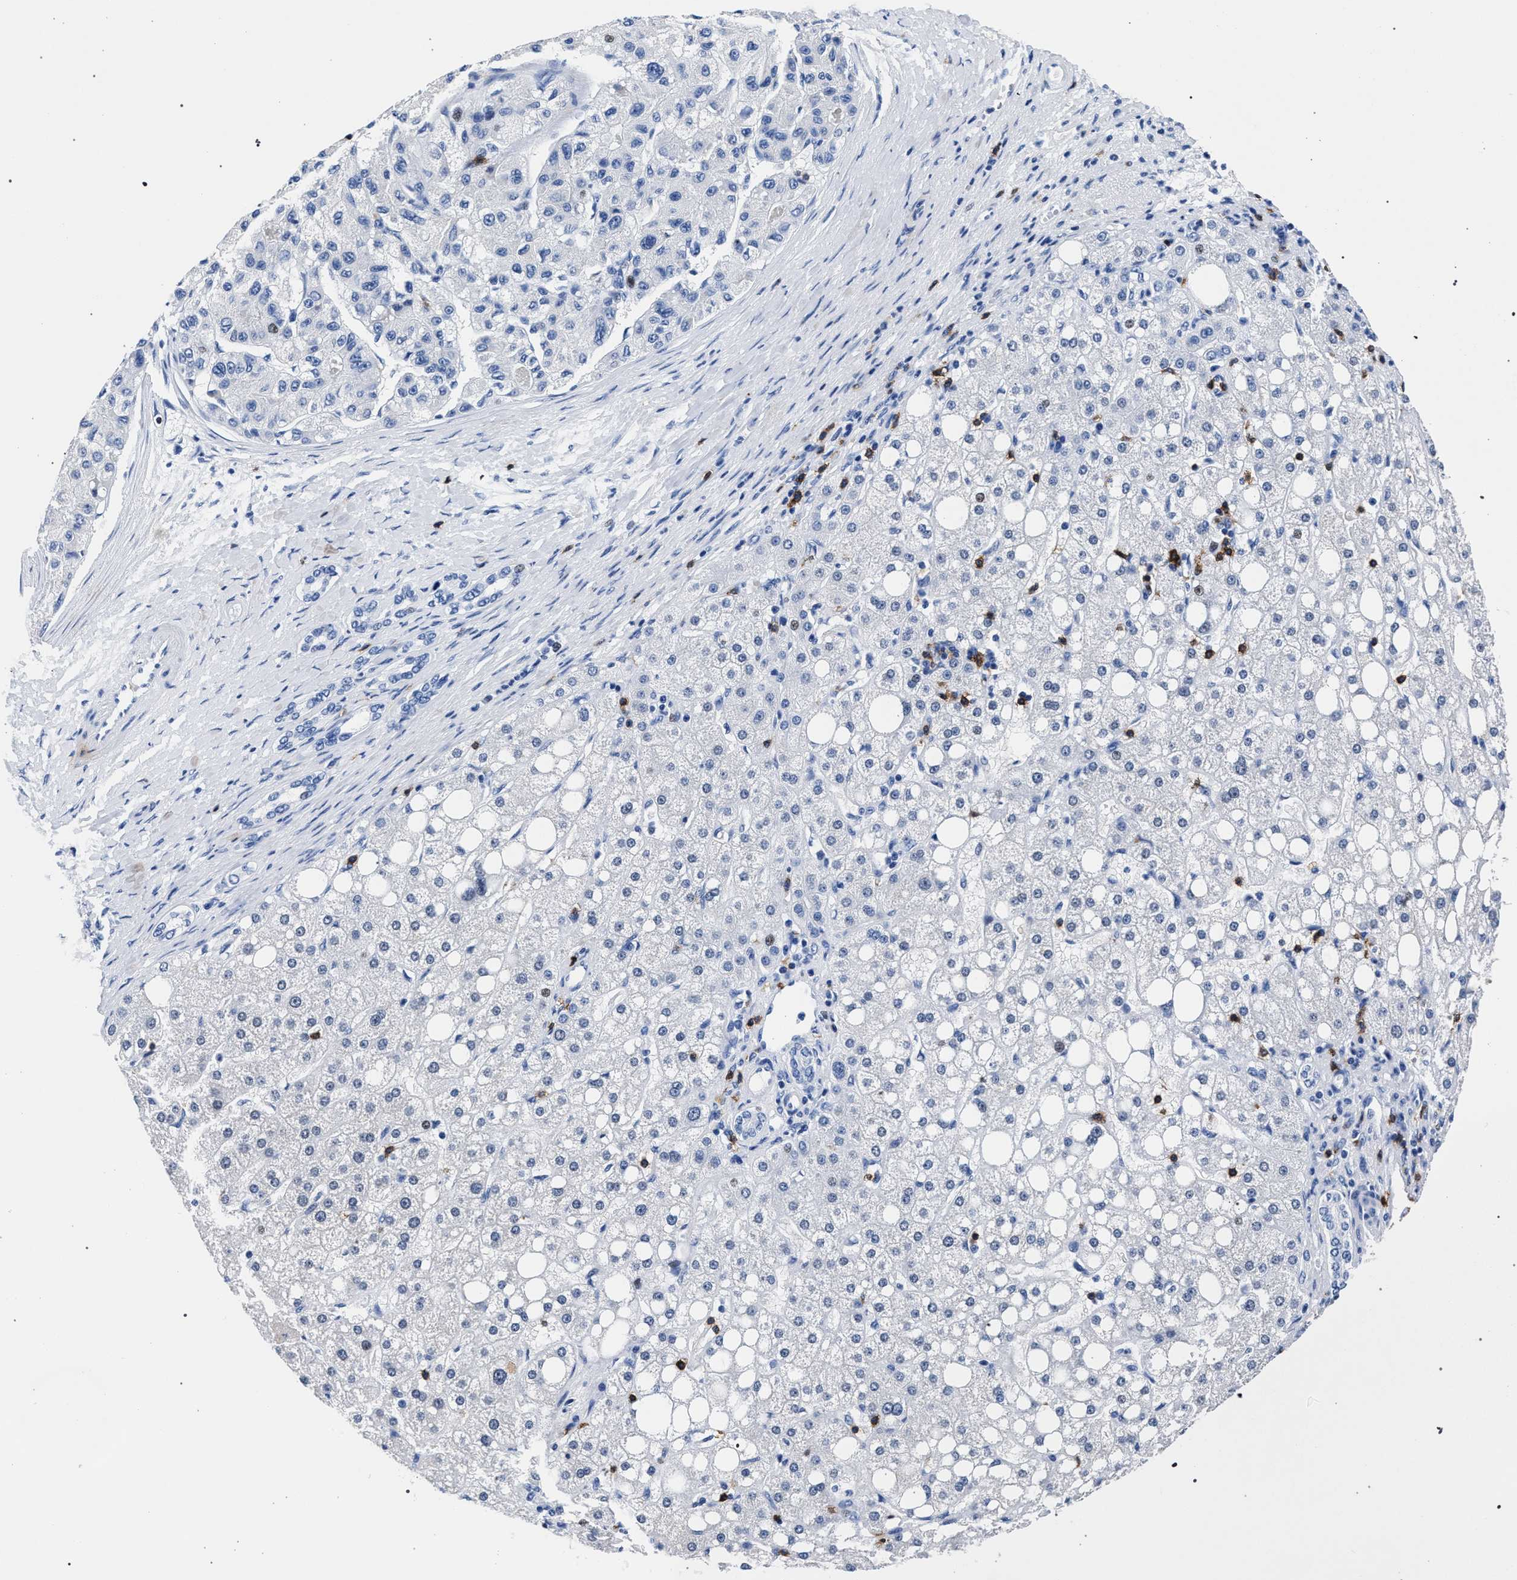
{"staining": {"intensity": "negative", "quantity": "none", "location": "none"}, "tissue": "liver cancer", "cell_type": "Tumor cells", "image_type": "cancer", "snomed": [{"axis": "morphology", "description": "Carcinoma, Hepatocellular, NOS"}, {"axis": "topography", "description": "Liver"}], "caption": "This is a photomicrograph of immunohistochemistry (IHC) staining of liver hepatocellular carcinoma, which shows no expression in tumor cells.", "gene": "KLRK1", "patient": {"sex": "male", "age": 80}}